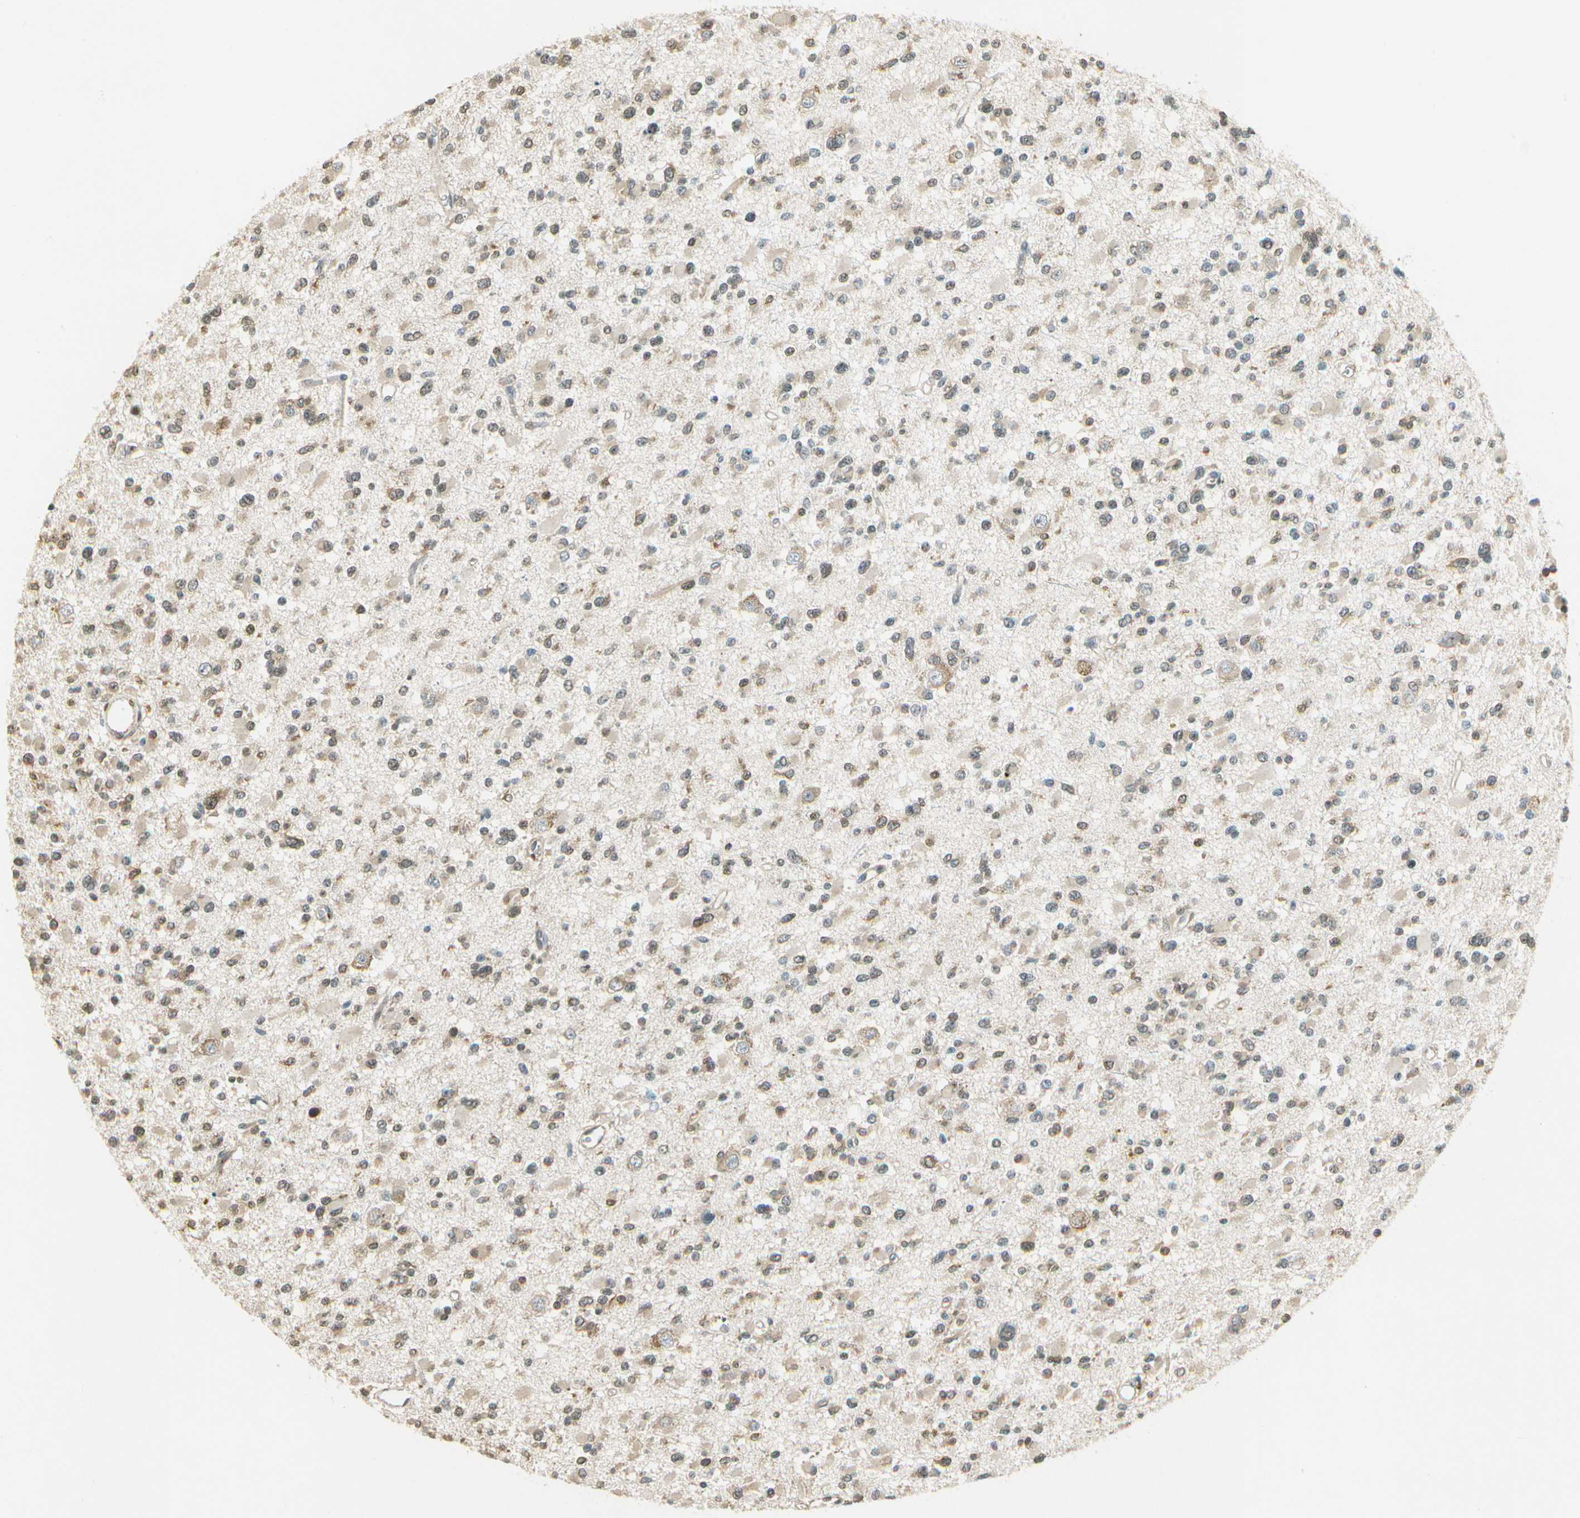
{"staining": {"intensity": "weak", "quantity": ">75%", "location": "cytoplasmic/membranous"}, "tissue": "glioma", "cell_type": "Tumor cells", "image_type": "cancer", "snomed": [{"axis": "morphology", "description": "Glioma, malignant, Low grade"}, {"axis": "topography", "description": "Brain"}], "caption": "Tumor cells display low levels of weak cytoplasmic/membranous expression in approximately >75% of cells in human glioma.", "gene": "EIF1AX", "patient": {"sex": "female", "age": 22}}